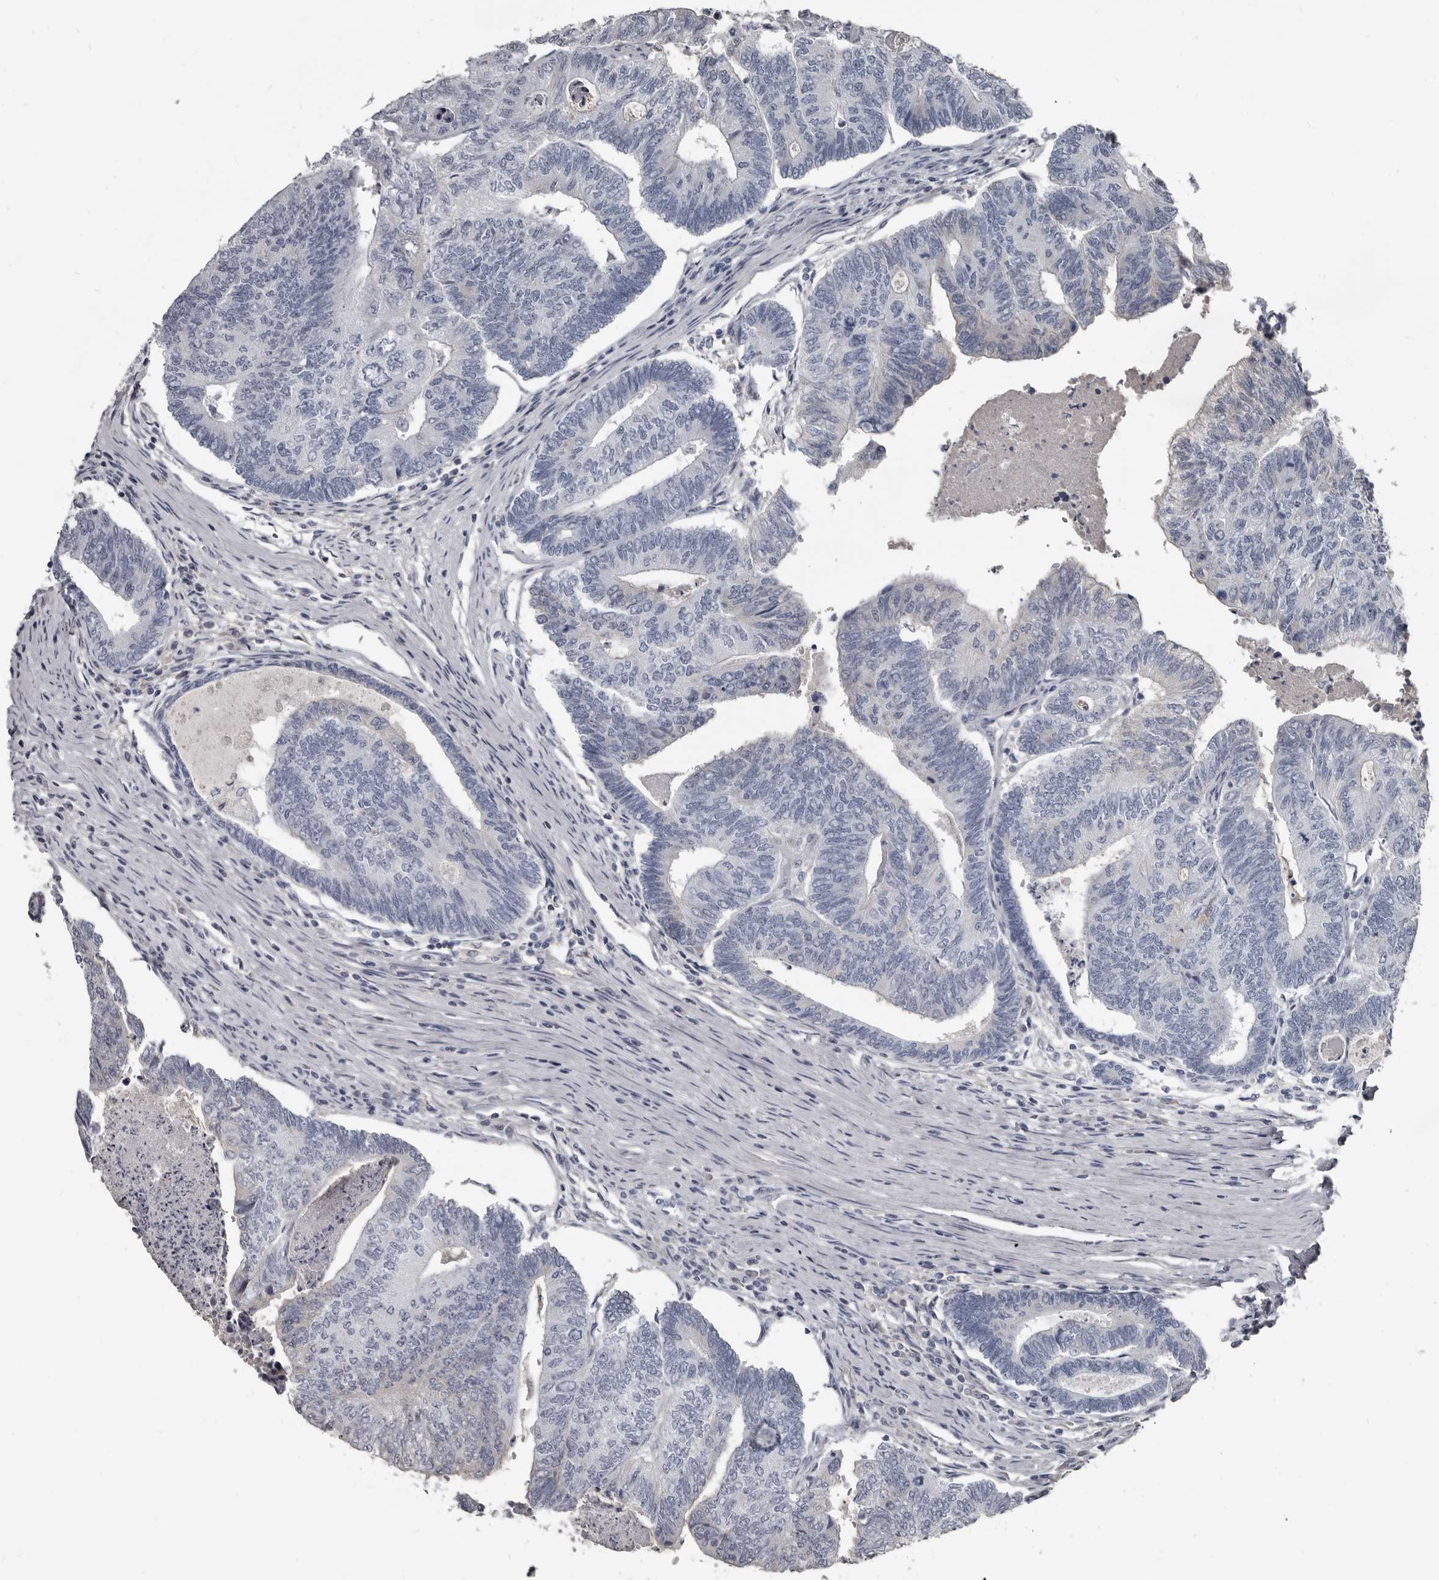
{"staining": {"intensity": "negative", "quantity": "none", "location": "none"}, "tissue": "colorectal cancer", "cell_type": "Tumor cells", "image_type": "cancer", "snomed": [{"axis": "morphology", "description": "Adenocarcinoma, NOS"}, {"axis": "topography", "description": "Colon"}], "caption": "Adenocarcinoma (colorectal) was stained to show a protein in brown. There is no significant positivity in tumor cells. (Brightfield microscopy of DAB (3,3'-diaminobenzidine) immunohistochemistry at high magnification).", "gene": "GREB1", "patient": {"sex": "female", "age": 67}}